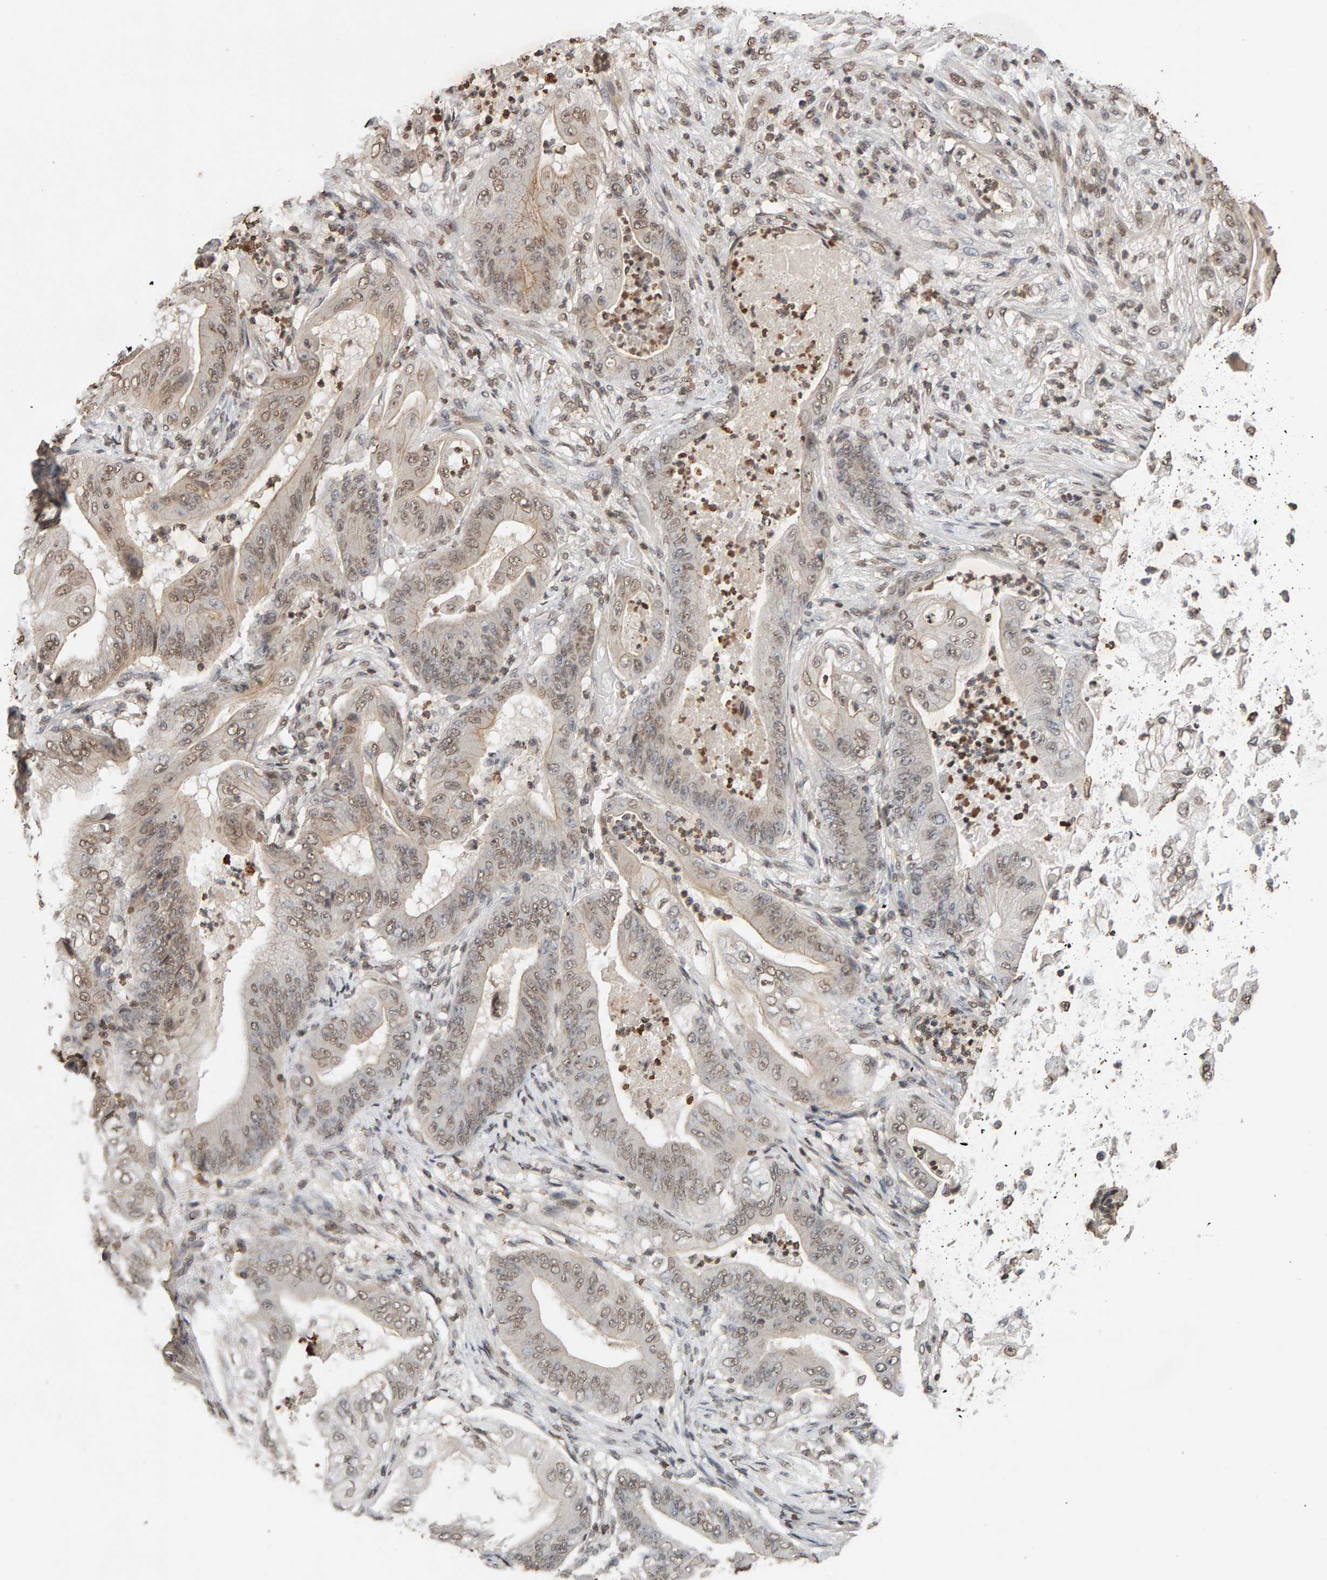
{"staining": {"intensity": "weak", "quantity": ">75%", "location": "nuclear"}, "tissue": "stomach cancer", "cell_type": "Tumor cells", "image_type": "cancer", "snomed": [{"axis": "morphology", "description": "Normal tissue, NOS"}, {"axis": "morphology", "description": "Adenocarcinoma, NOS"}, {"axis": "topography", "description": "Stomach"}], "caption": "Brown immunohistochemical staining in stomach adenocarcinoma displays weak nuclear positivity in about >75% of tumor cells. The staining was performed using DAB to visualize the protein expression in brown, while the nuclei were stained in blue with hematoxylin (Magnification: 20x).", "gene": "DNAJB5", "patient": {"sex": "male", "age": 62}}